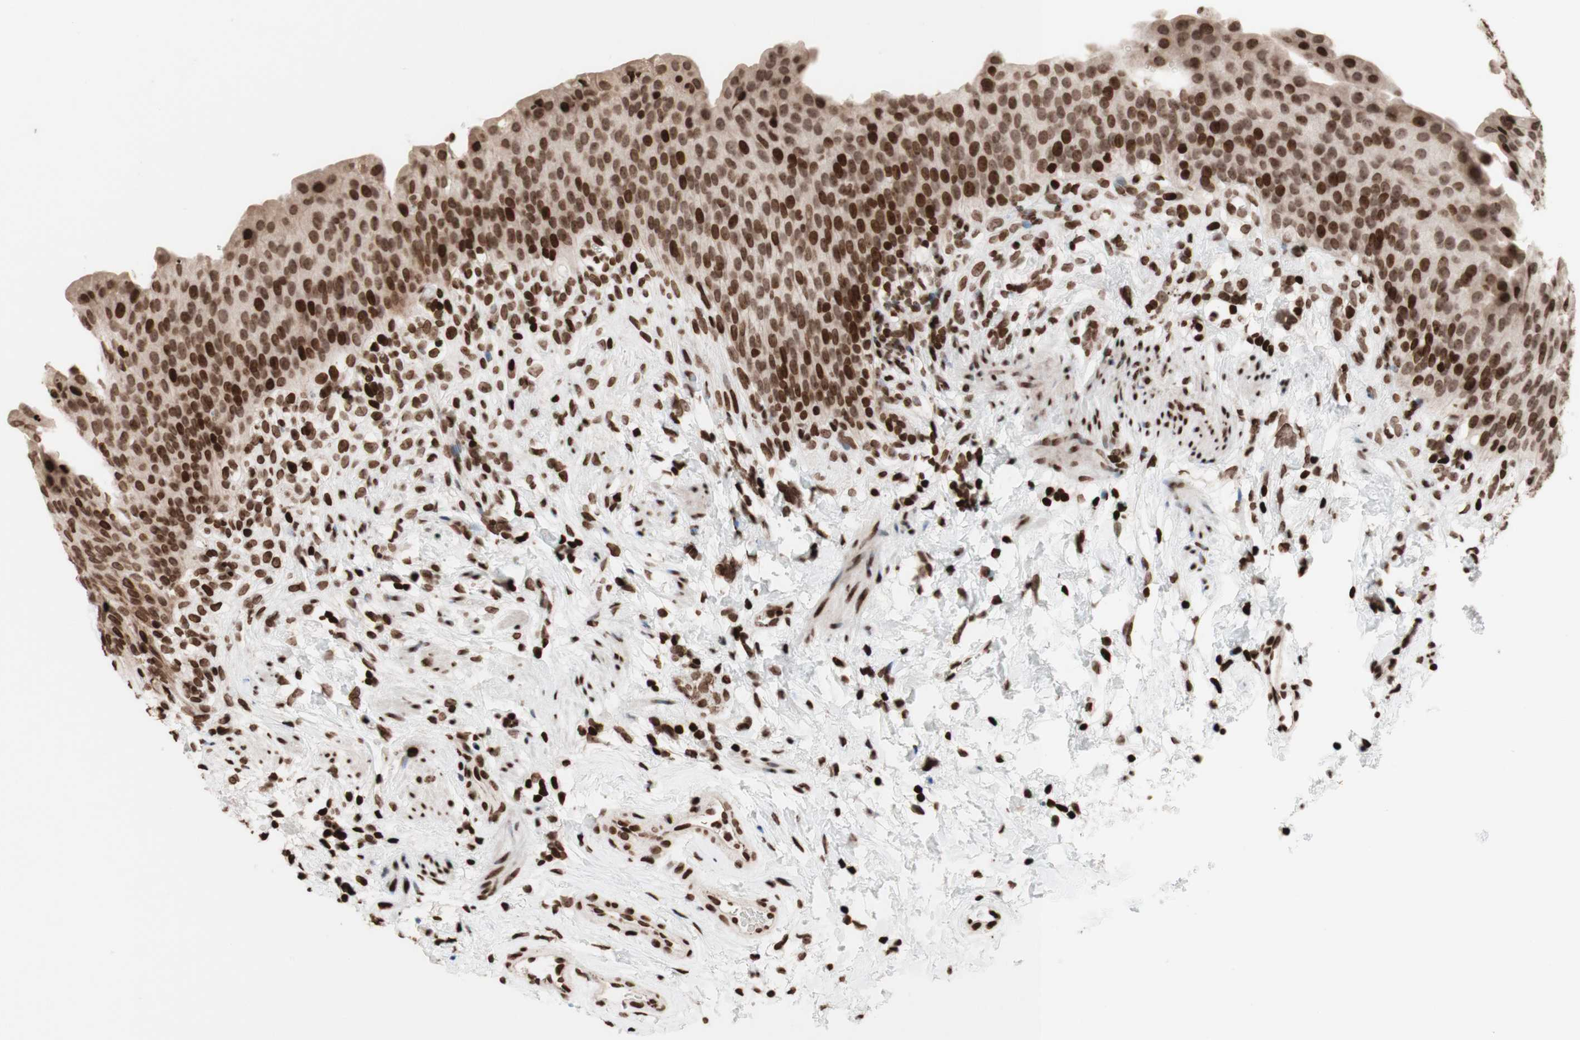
{"staining": {"intensity": "strong", "quantity": ">75%", "location": "cytoplasmic/membranous,nuclear"}, "tissue": "urinary bladder", "cell_type": "Urothelial cells", "image_type": "normal", "snomed": [{"axis": "morphology", "description": "Normal tissue, NOS"}, {"axis": "topography", "description": "Urinary bladder"}], "caption": "Immunohistochemical staining of normal urinary bladder exhibits >75% levels of strong cytoplasmic/membranous,nuclear protein expression in approximately >75% of urothelial cells. (DAB (3,3'-diaminobenzidine) IHC, brown staining for protein, blue staining for nuclei).", "gene": "NCAPD2", "patient": {"sex": "female", "age": 79}}